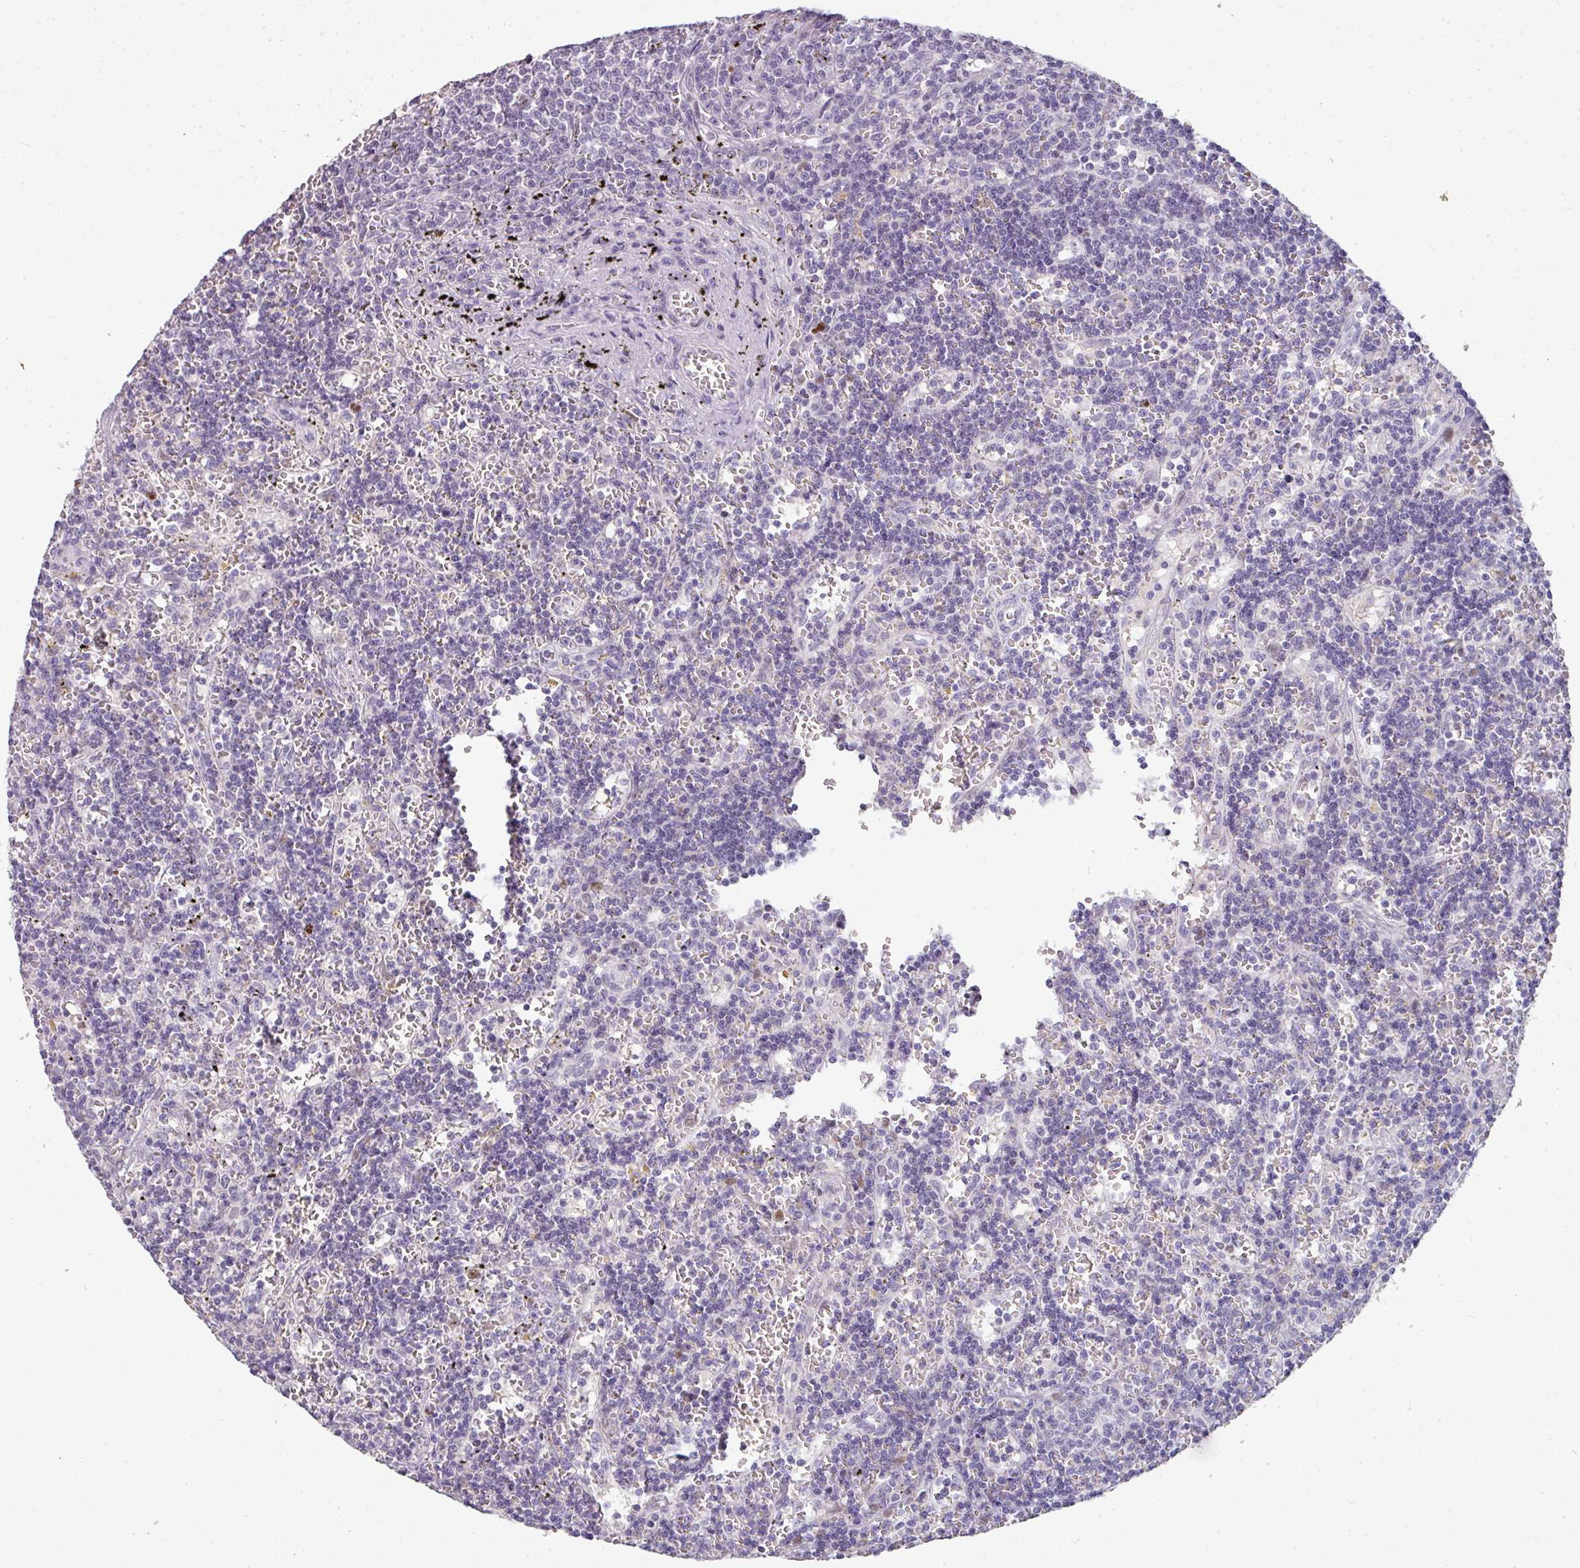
{"staining": {"intensity": "negative", "quantity": "none", "location": "none"}, "tissue": "lymphoma", "cell_type": "Tumor cells", "image_type": "cancer", "snomed": [{"axis": "morphology", "description": "Malignant lymphoma, non-Hodgkin's type, Low grade"}, {"axis": "topography", "description": "Spleen"}], "caption": "A histopathology image of human lymphoma is negative for staining in tumor cells.", "gene": "GTF2H3", "patient": {"sex": "male", "age": 60}}